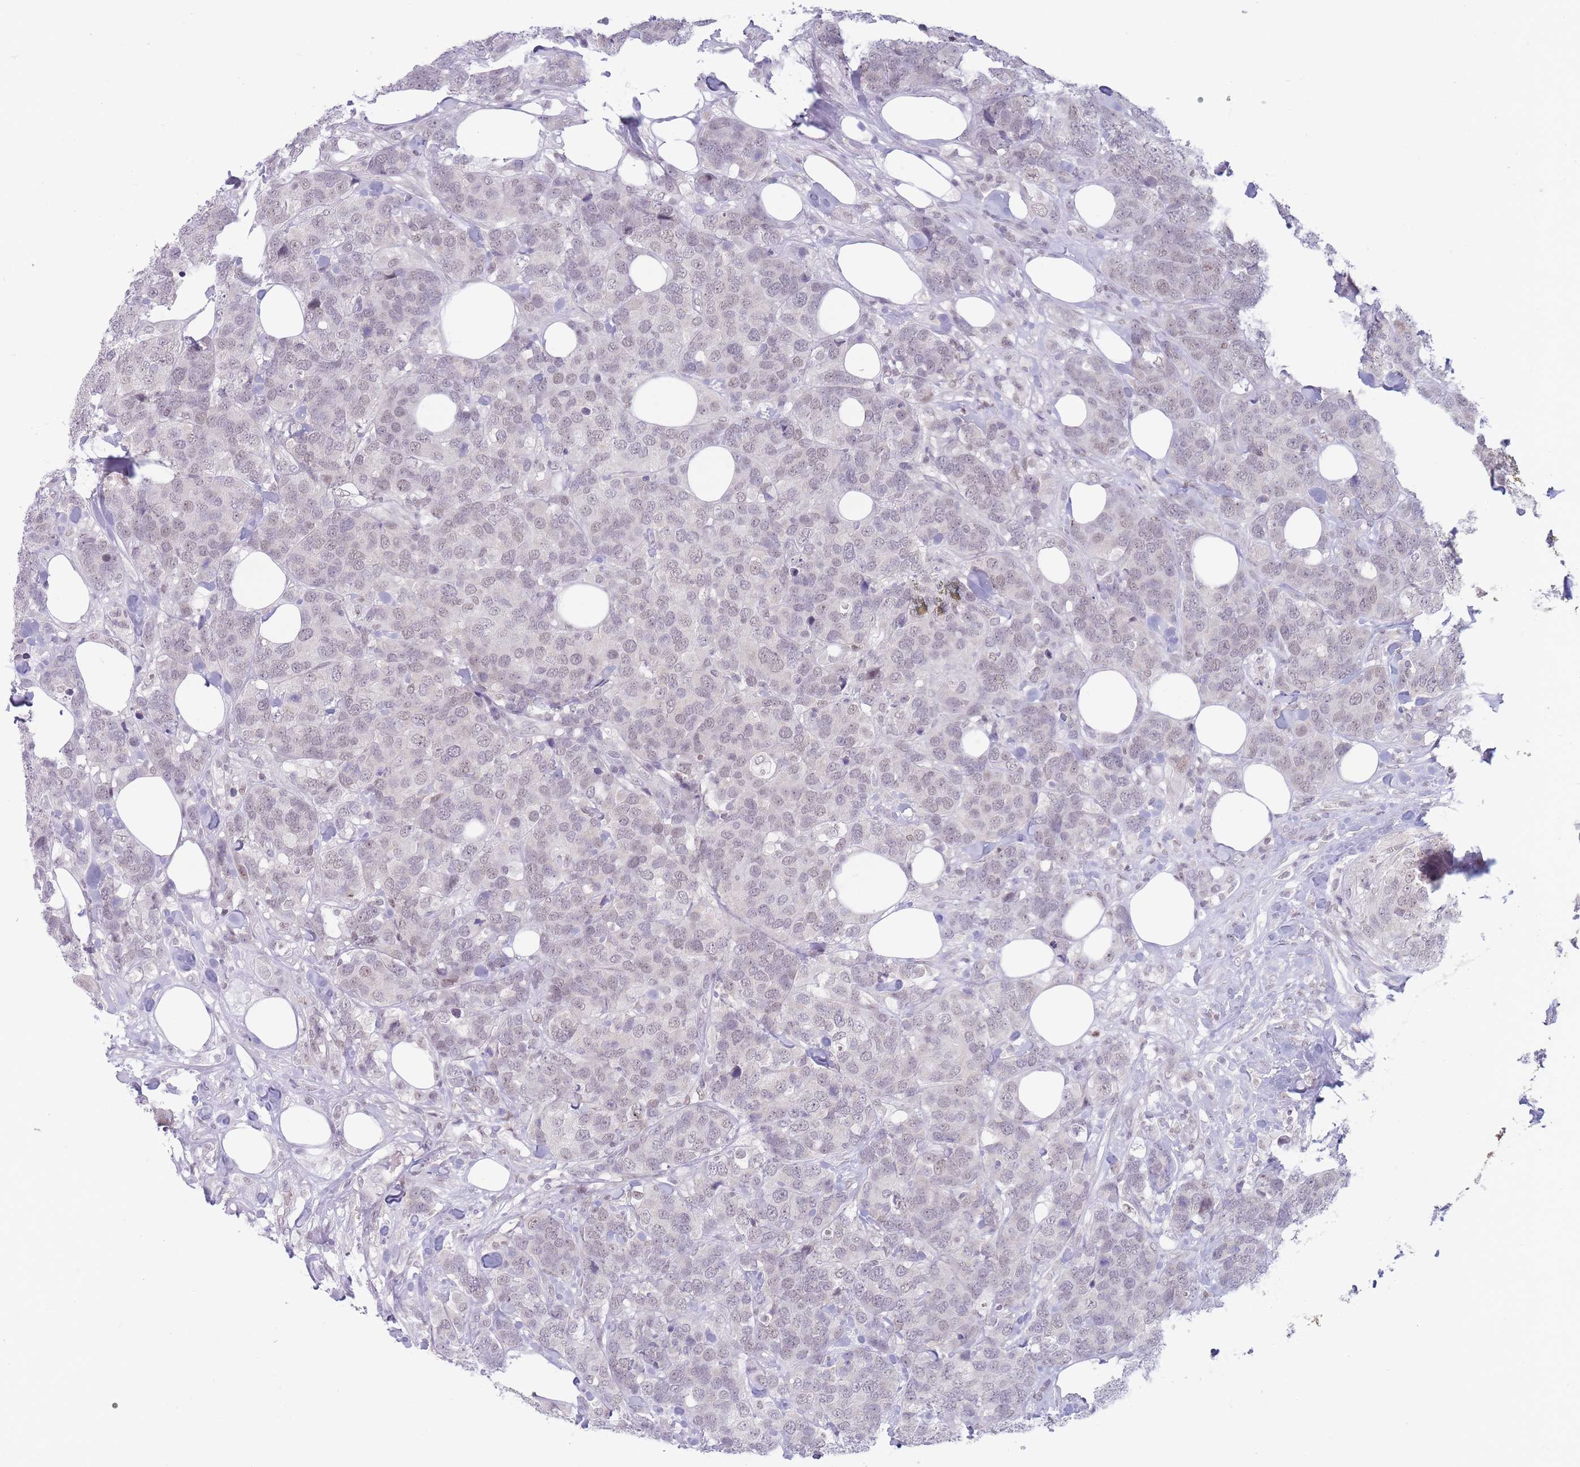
{"staining": {"intensity": "negative", "quantity": "none", "location": "none"}, "tissue": "breast cancer", "cell_type": "Tumor cells", "image_type": "cancer", "snomed": [{"axis": "morphology", "description": "Lobular carcinoma"}, {"axis": "topography", "description": "Breast"}], "caption": "IHC photomicrograph of human breast lobular carcinoma stained for a protein (brown), which demonstrates no staining in tumor cells. (Brightfield microscopy of DAB IHC at high magnification).", "gene": "ARID3B", "patient": {"sex": "female", "age": 59}}